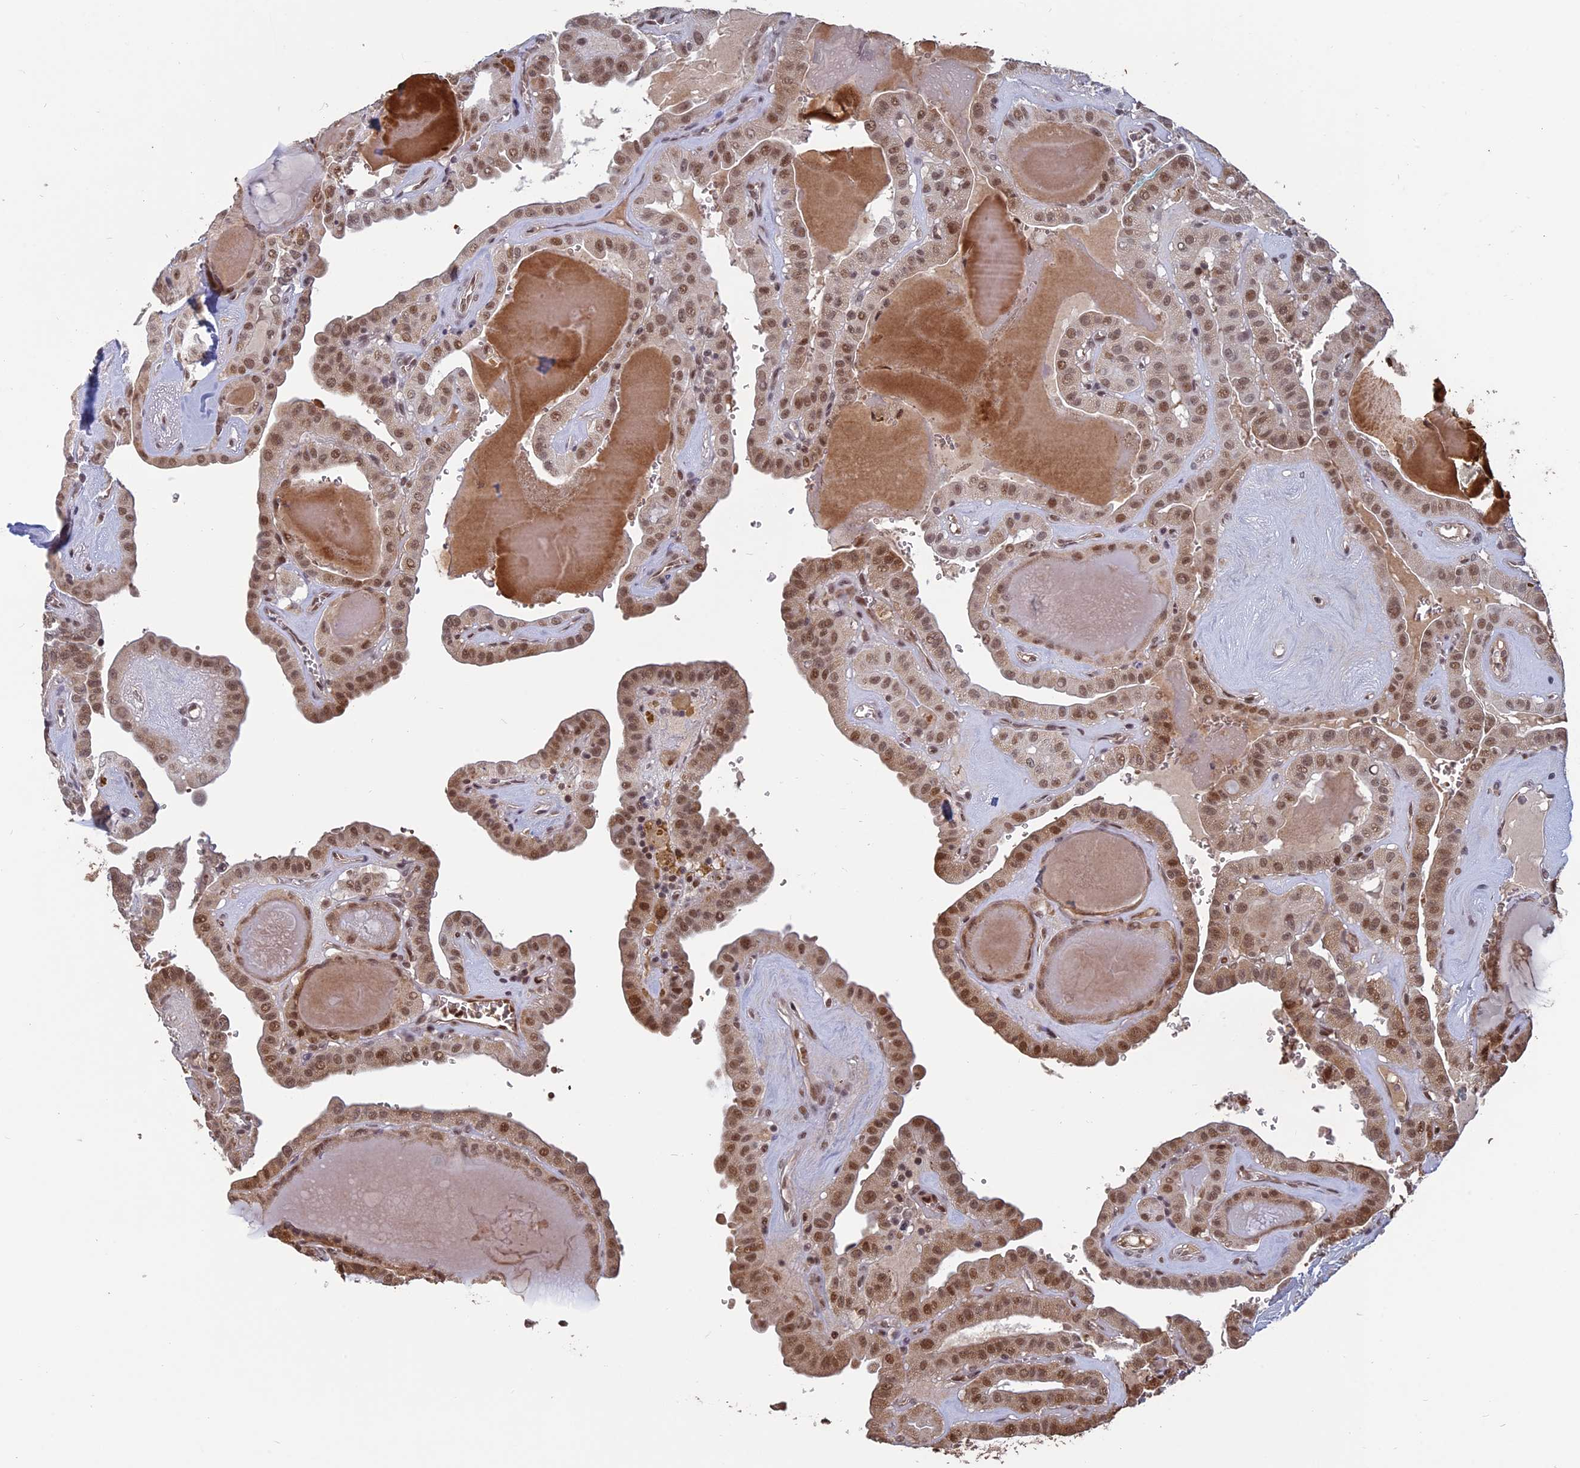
{"staining": {"intensity": "moderate", "quantity": ">75%", "location": "nuclear"}, "tissue": "thyroid cancer", "cell_type": "Tumor cells", "image_type": "cancer", "snomed": [{"axis": "morphology", "description": "Papillary adenocarcinoma, NOS"}, {"axis": "topography", "description": "Thyroid gland"}], "caption": "Moderate nuclear protein positivity is seen in approximately >75% of tumor cells in thyroid papillary adenocarcinoma.", "gene": "MFAP1", "patient": {"sex": "male", "age": 52}}